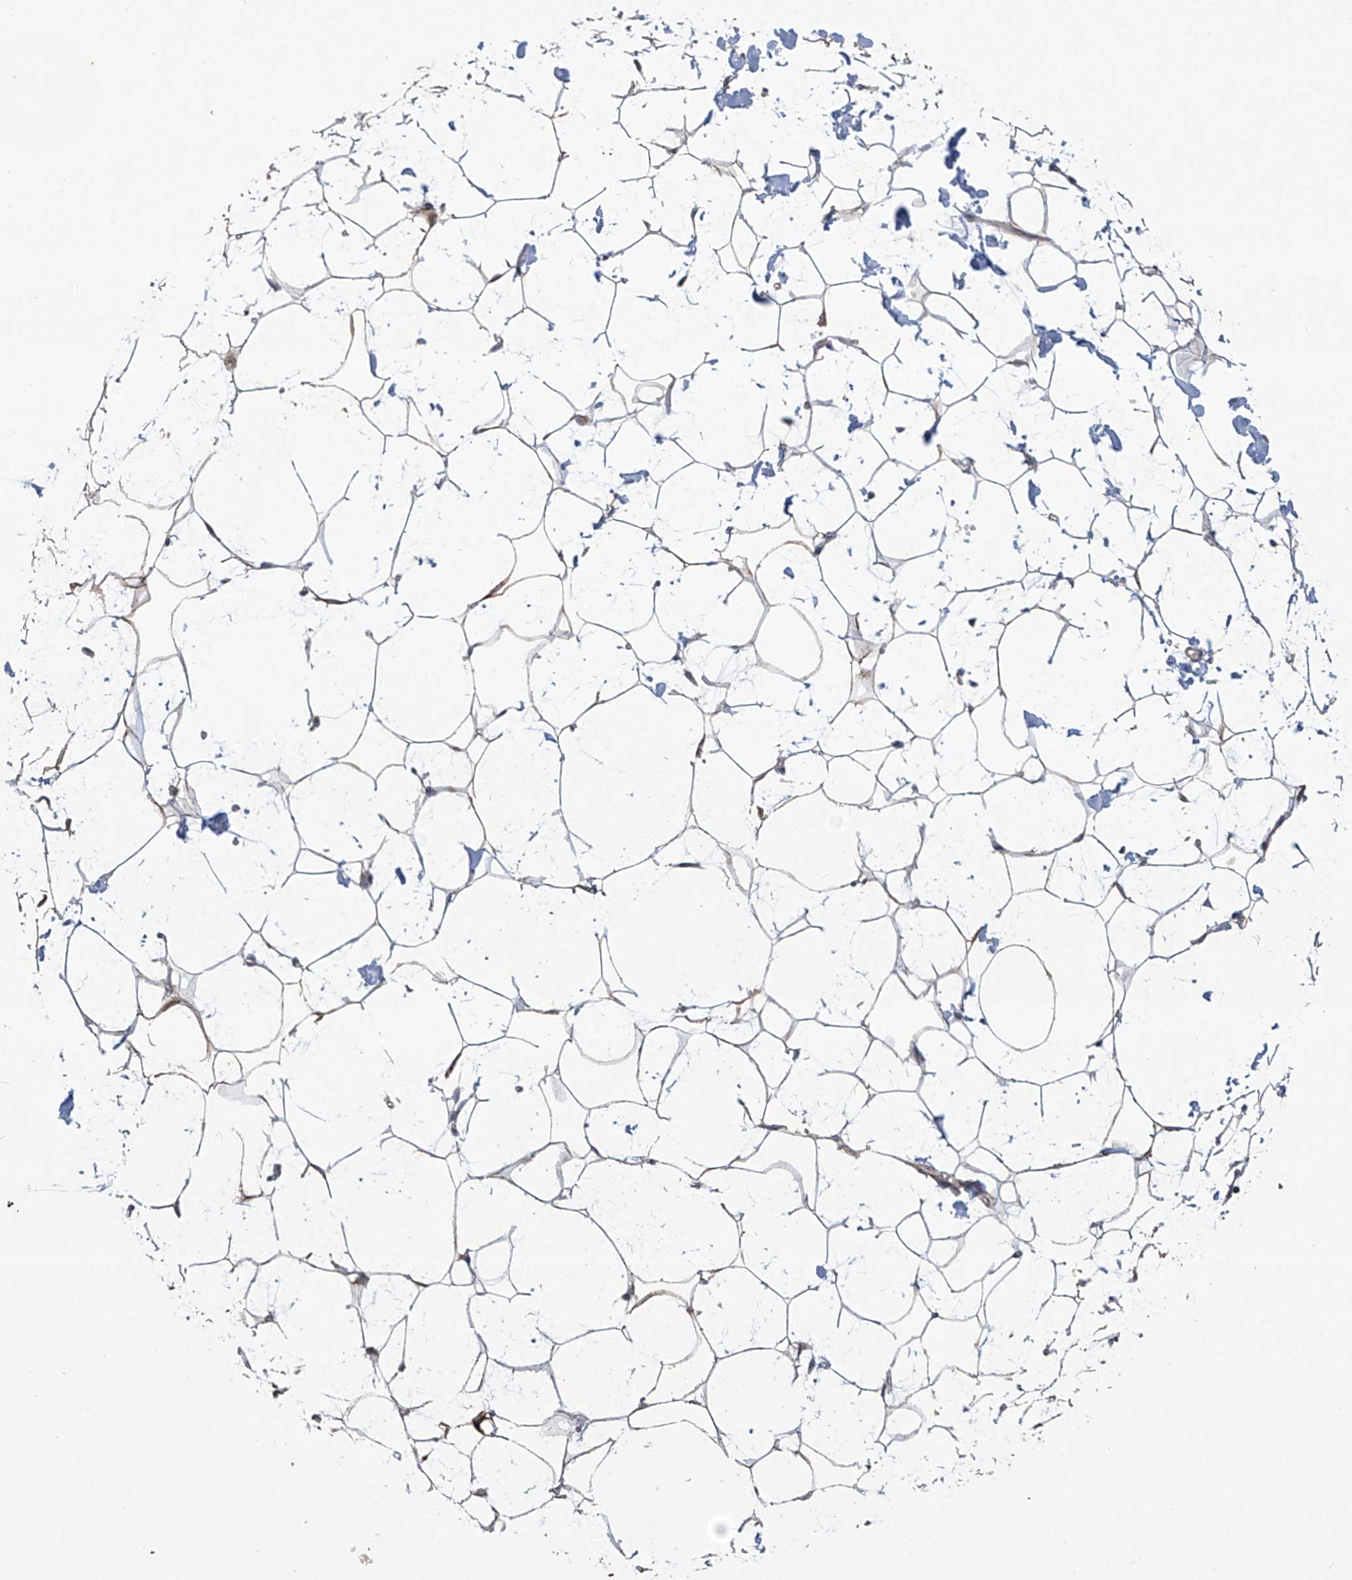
{"staining": {"intensity": "weak", "quantity": "25%-75%", "location": "cytoplasmic/membranous"}, "tissue": "adipose tissue", "cell_type": "Adipocytes", "image_type": "normal", "snomed": [{"axis": "morphology", "description": "Normal tissue, NOS"}, {"axis": "topography", "description": "Breast"}], "caption": "The histopathology image reveals immunohistochemical staining of benign adipose tissue. There is weak cytoplasmic/membranous positivity is seen in about 25%-75% of adipocytes.", "gene": "KLC4", "patient": {"sex": "female", "age": 23}}